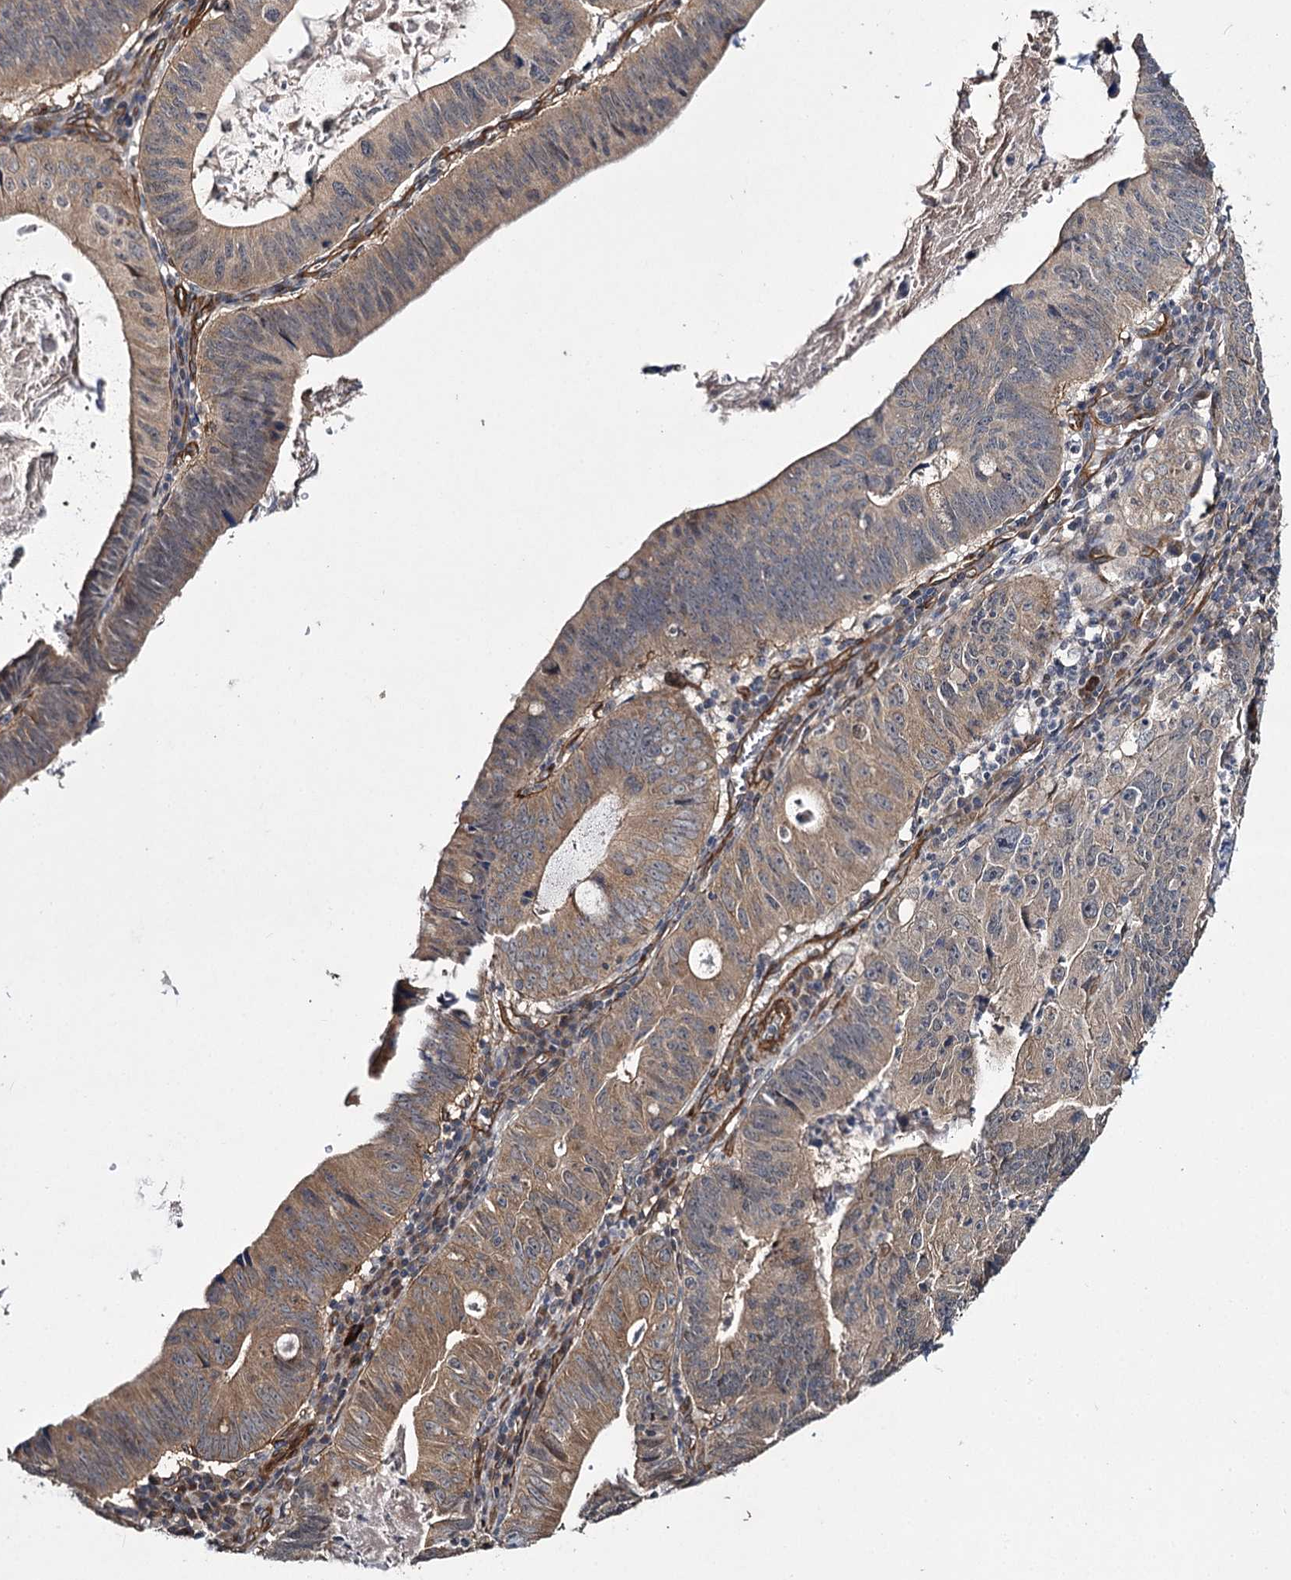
{"staining": {"intensity": "moderate", "quantity": ">75%", "location": "cytoplasmic/membranous"}, "tissue": "stomach cancer", "cell_type": "Tumor cells", "image_type": "cancer", "snomed": [{"axis": "morphology", "description": "Adenocarcinoma, NOS"}, {"axis": "topography", "description": "Stomach"}], "caption": "IHC image of neoplastic tissue: human stomach cancer (adenocarcinoma) stained using immunohistochemistry exhibits medium levels of moderate protein expression localized specifically in the cytoplasmic/membranous of tumor cells, appearing as a cytoplasmic/membranous brown color.", "gene": "MYO1C", "patient": {"sex": "male", "age": 59}}